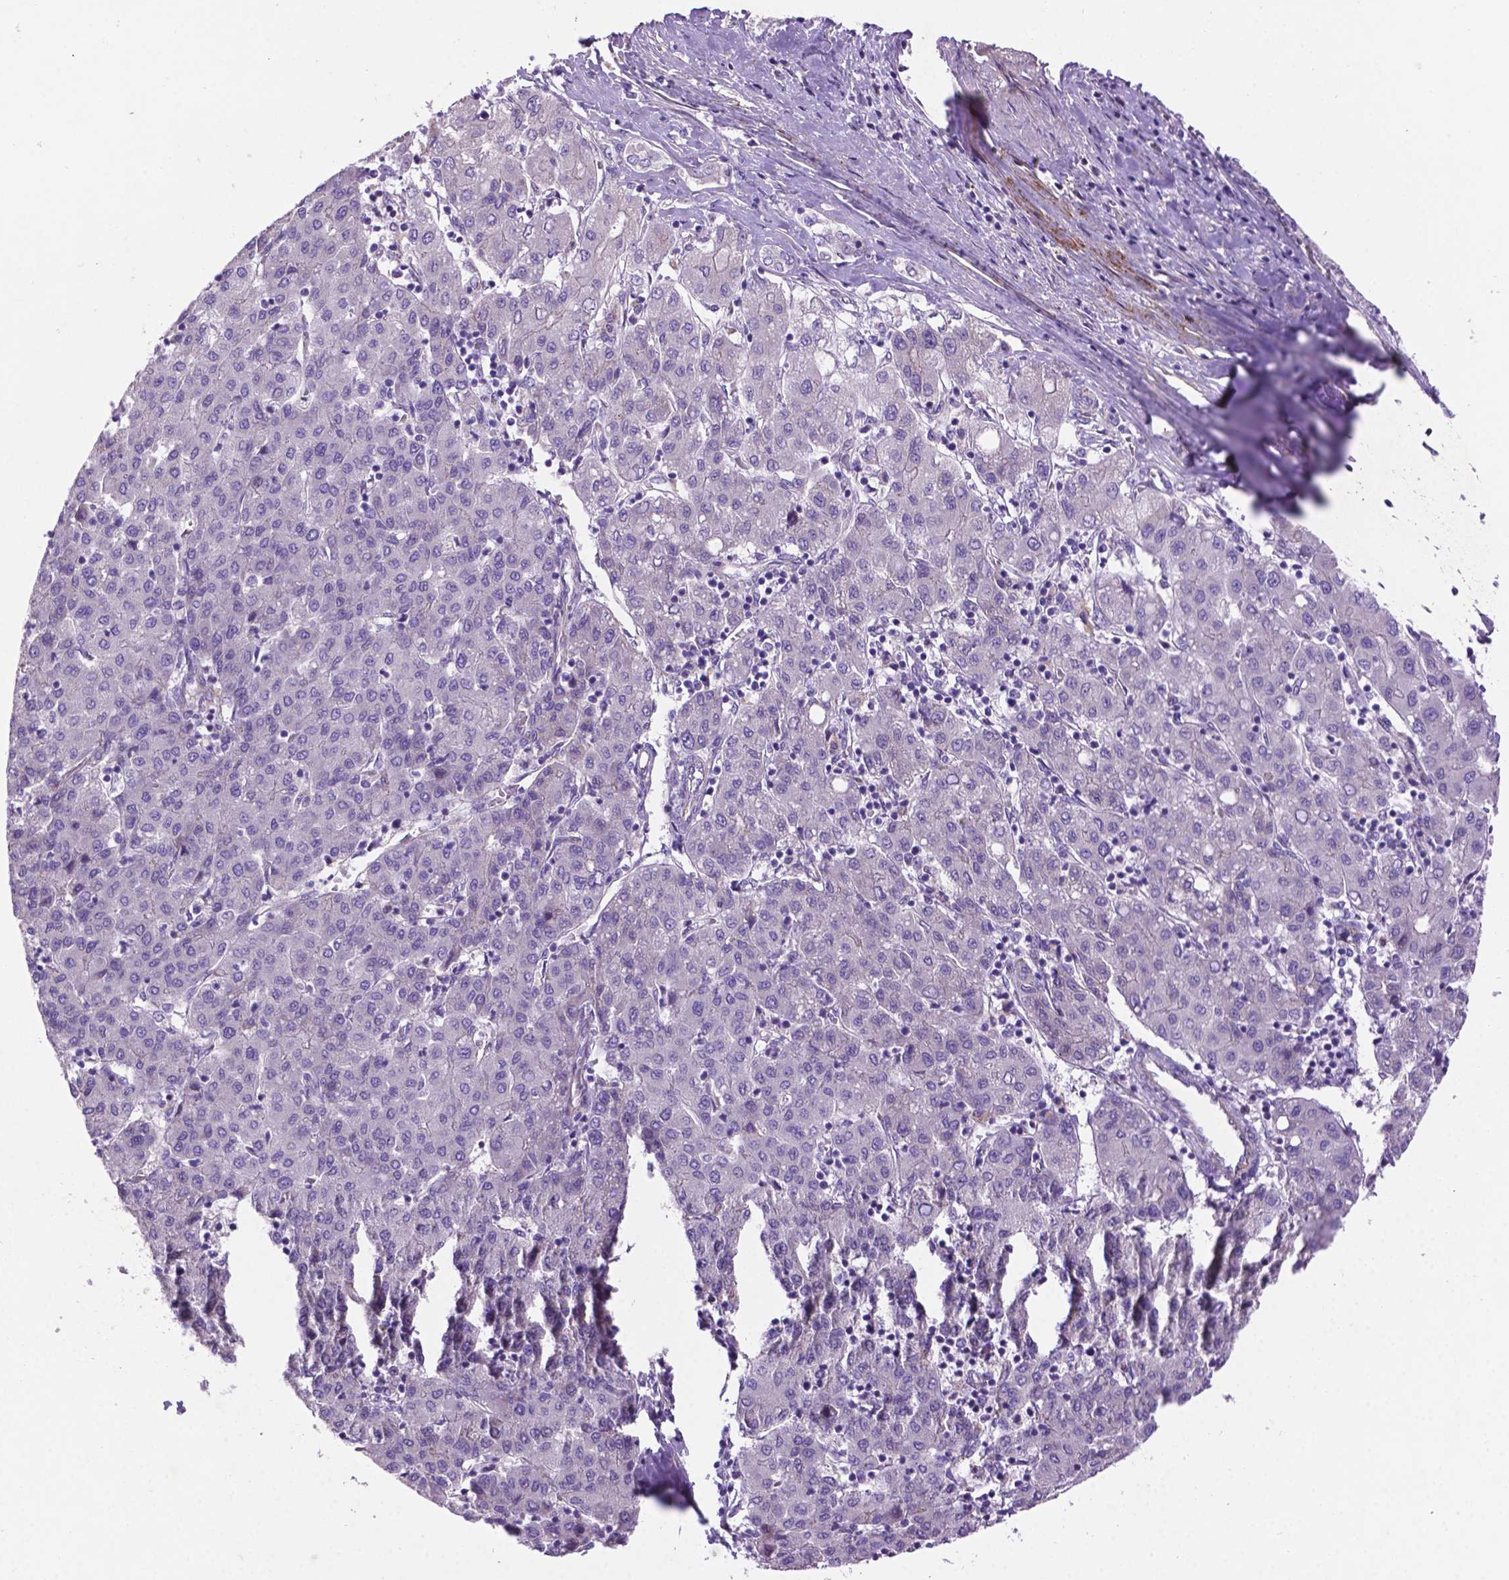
{"staining": {"intensity": "negative", "quantity": "none", "location": "none"}, "tissue": "liver cancer", "cell_type": "Tumor cells", "image_type": "cancer", "snomed": [{"axis": "morphology", "description": "Carcinoma, Hepatocellular, NOS"}, {"axis": "topography", "description": "Liver"}], "caption": "There is no significant staining in tumor cells of liver cancer (hepatocellular carcinoma).", "gene": "CCER2", "patient": {"sex": "male", "age": 65}}